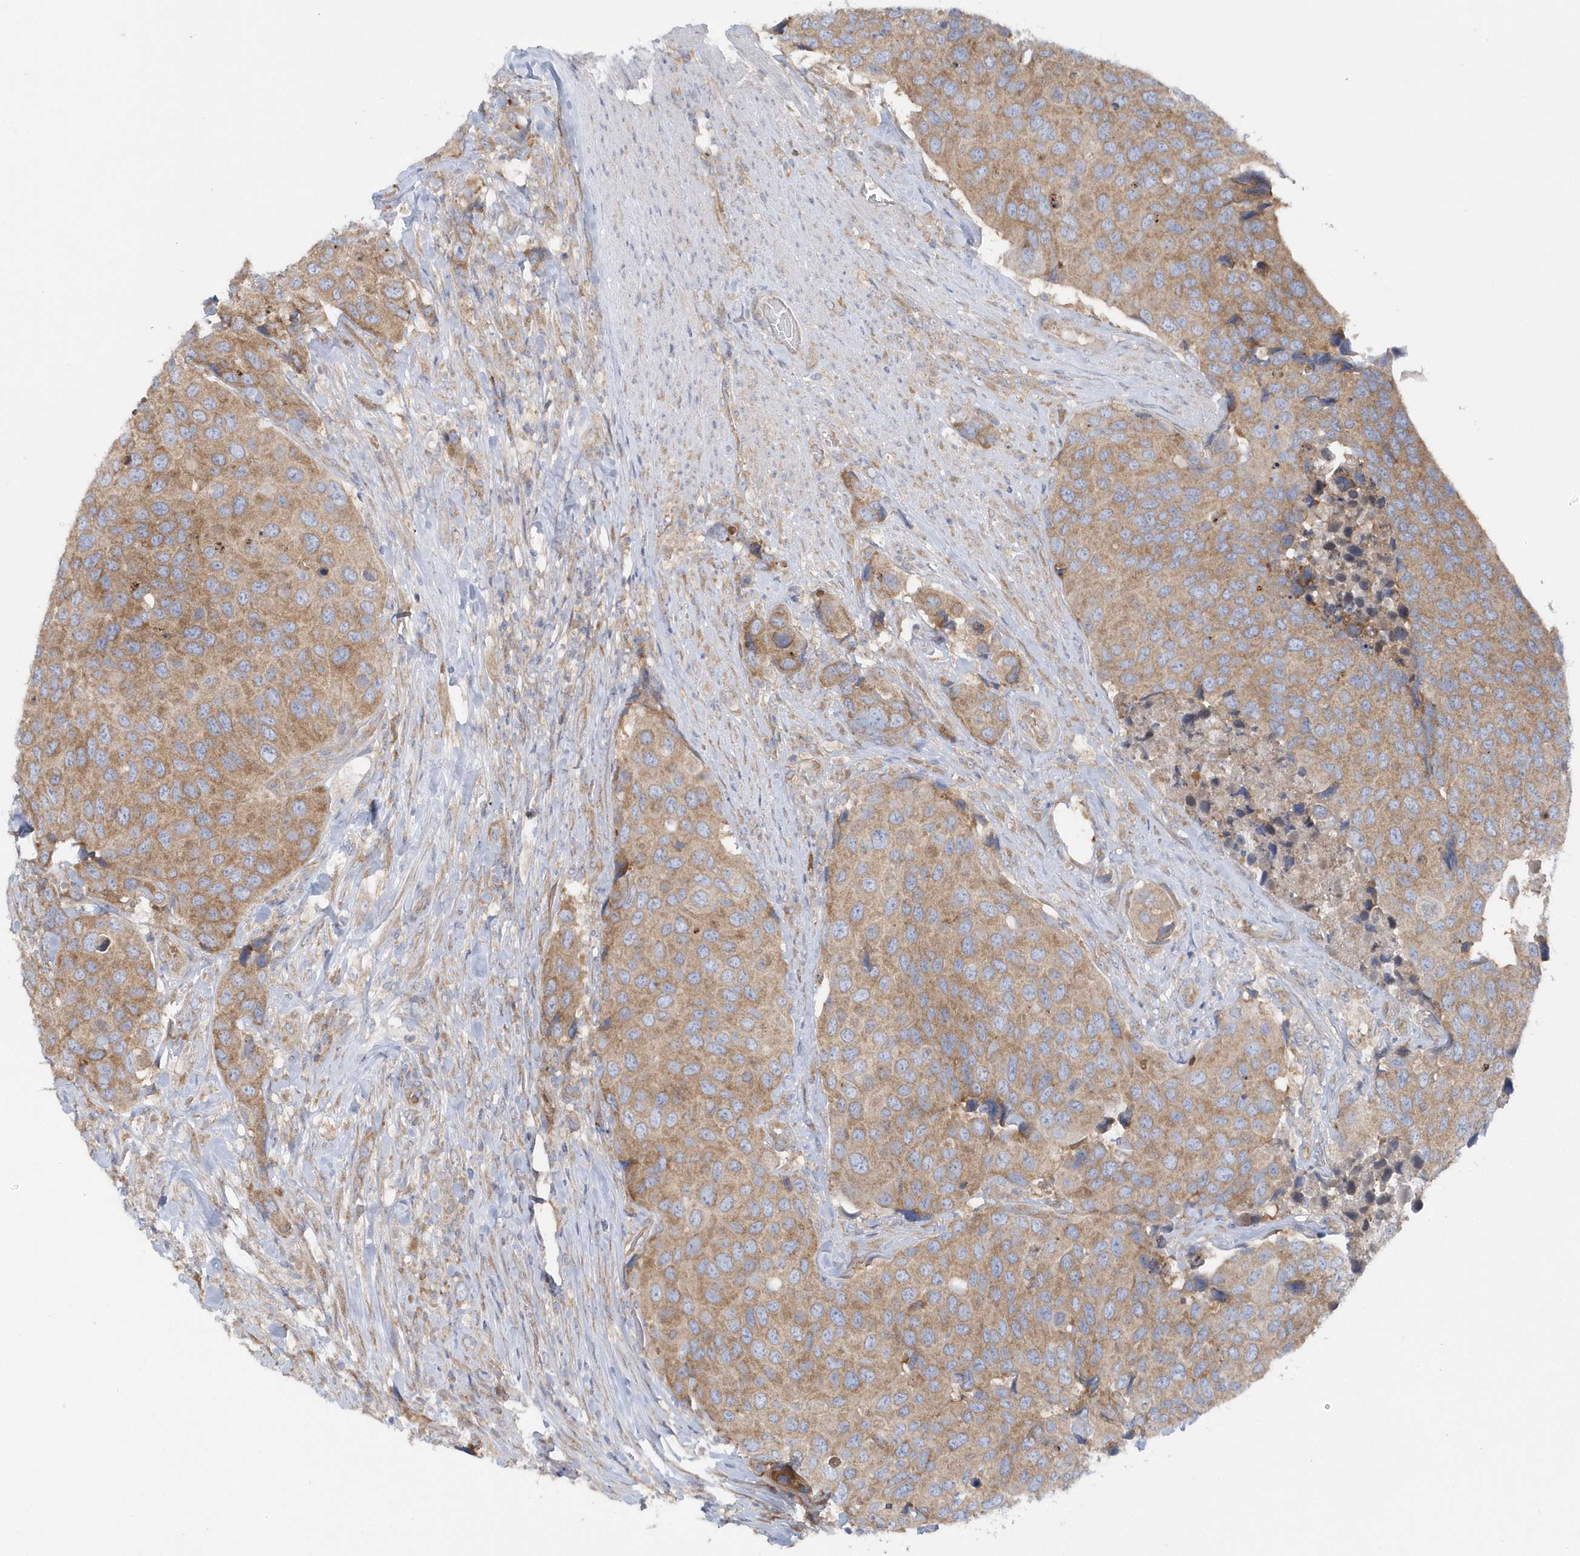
{"staining": {"intensity": "moderate", "quantity": ">75%", "location": "cytoplasmic/membranous"}, "tissue": "urothelial cancer", "cell_type": "Tumor cells", "image_type": "cancer", "snomed": [{"axis": "morphology", "description": "Urothelial carcinoma, High grade"}, {"axis": "topography", "description": "Urinary bladder"}], "caption": "Moderate cytoplasmic/membranous positivity for a protein is identified in approximately >75% of tumor cells of high-grade urothelial carcinoma using immunohistochemistry.", "gene": "EIF3C", "patient": {"sex": "male", "age": 74}}